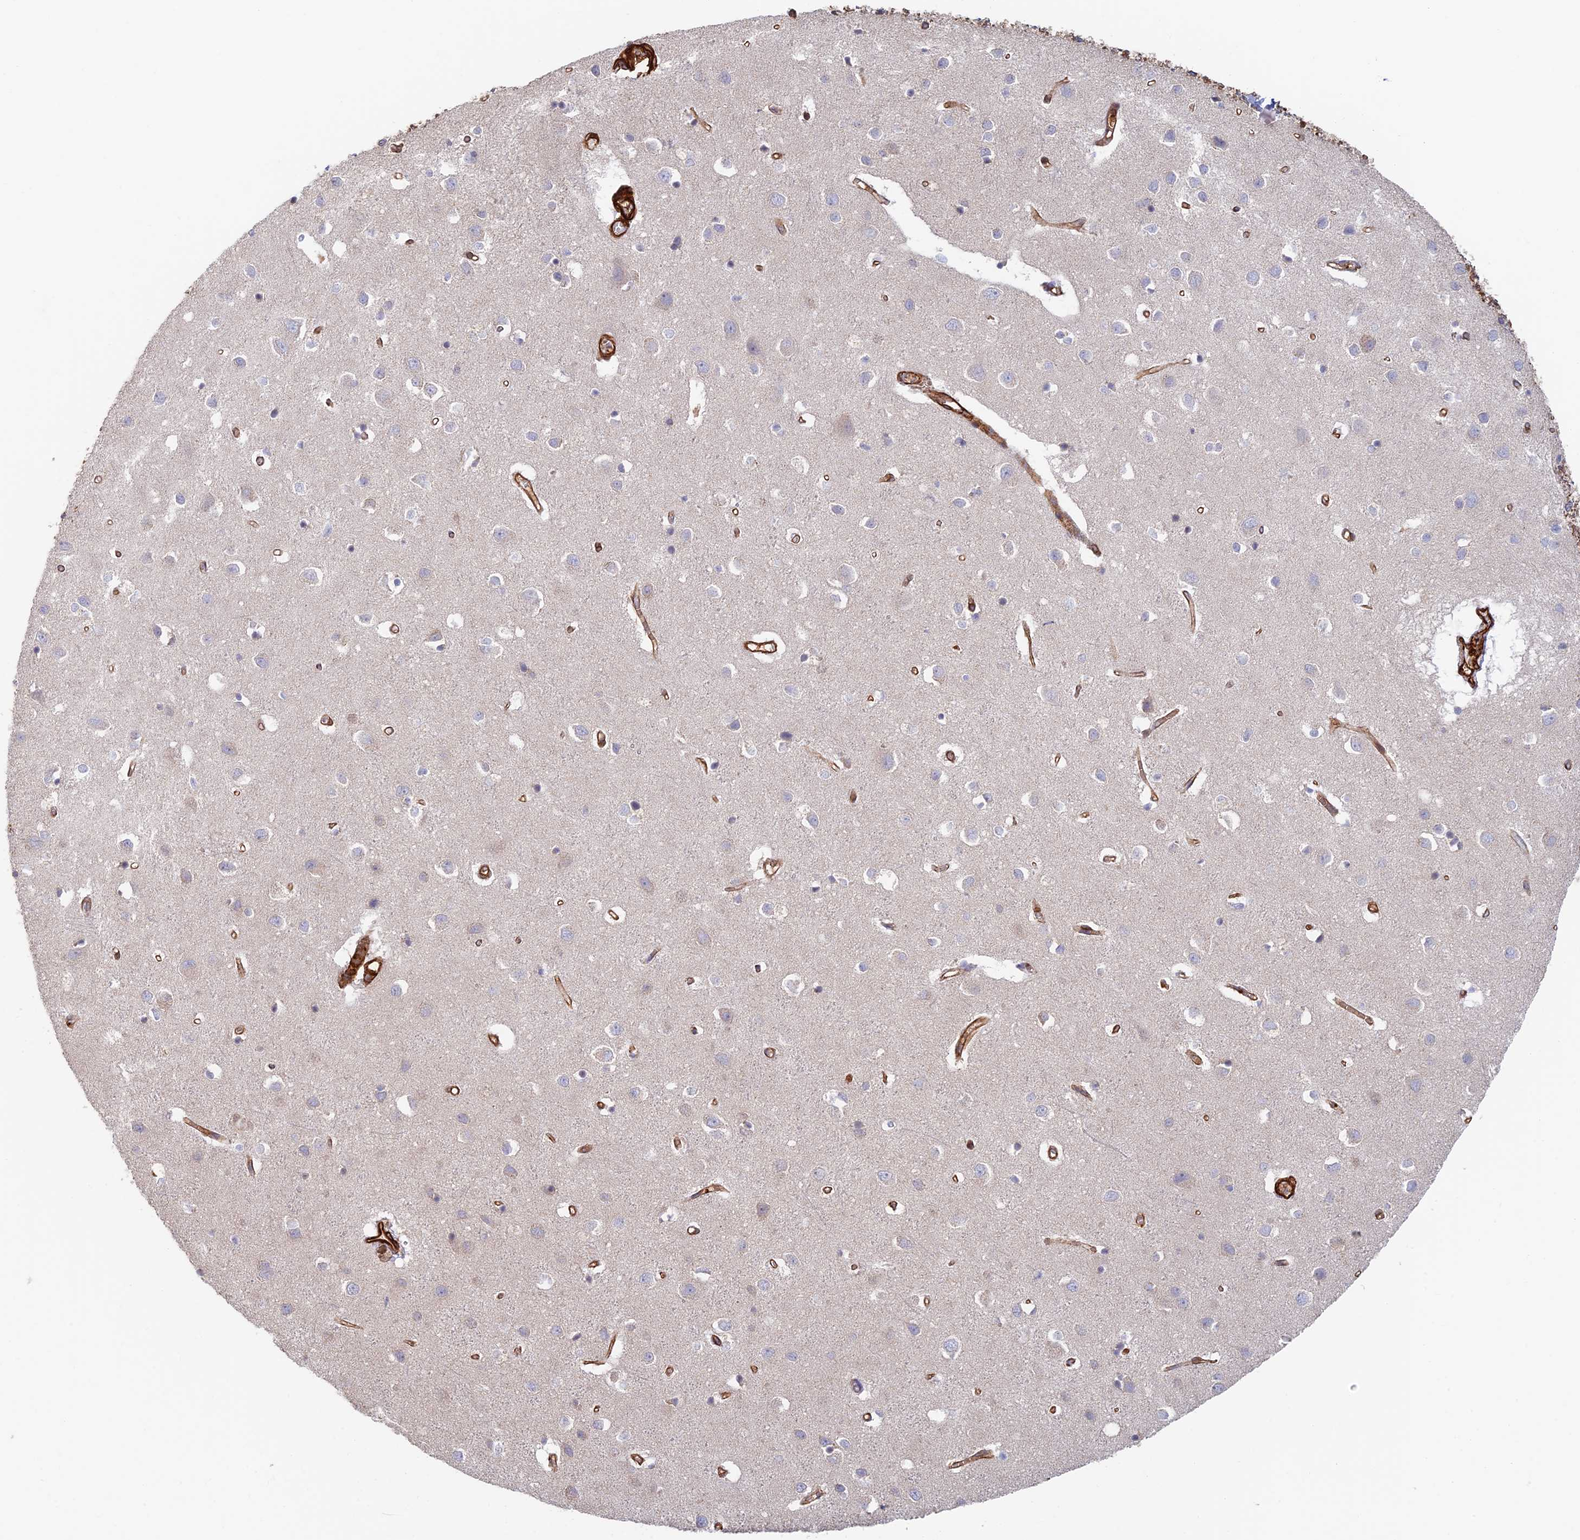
{"staining": {"intensity": "strong", "quantity": ">75%", "location": "cytoplasmic/membranous"}, "tissue": "cerebral cortex", "cell_type": "Endothelial cells", "image_type": "normal", "snomed": [{"axis": "morphology", "description": "Normal tissue, NOS"}, {"axis": "topography", "description": "Cerebral cortex"}], "caption": "Cerebral cortex stained for a protein displays strong cytoplasmic/membranous positivity in endothelial cells. (DAB (3,3'-diaminobenzidine) IHC, brown staining for protein, blue staining for nuclei).", "gene": "PAK4", "patient": {"sex": "female", "age": 64}}